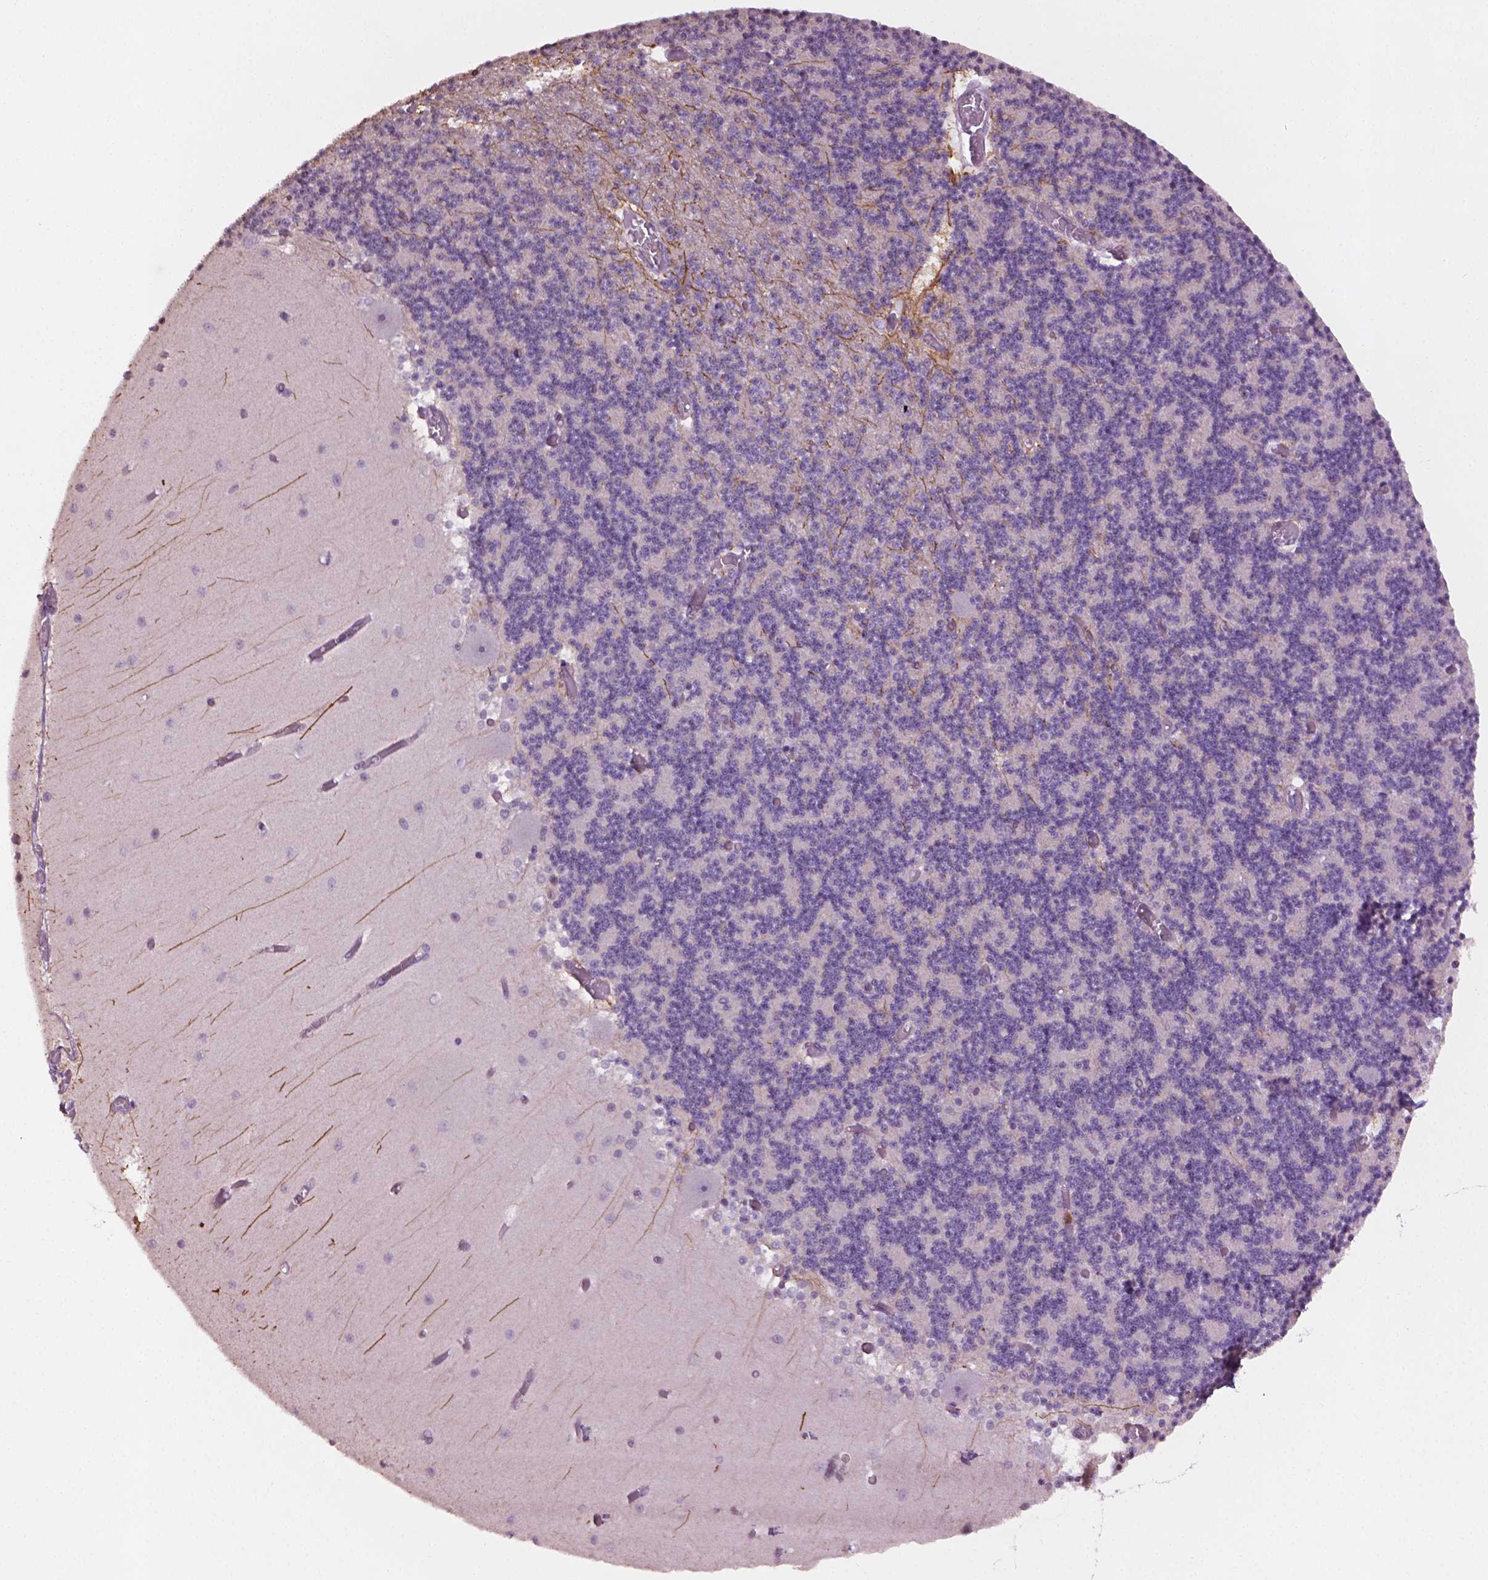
{"staining": {"intensity": "negative", "quantity": "none", "location": "none"}, "tissue": "cerebellum", "cell_type": "Cells in granular layer", "image_type": "normal", "snomed": [{"axis": "morphology", "description": "Normal tissue, NOS"}, {"axis": "topography", "description": "Cerebellum"}], "caption": "Immunohistochemistry image of benign cerebellum stained for a protein (brown), which reveals no staining in cells in granular layer.", "gene": "NTNG2", "patient": {"sex": "female", "age": 28}}